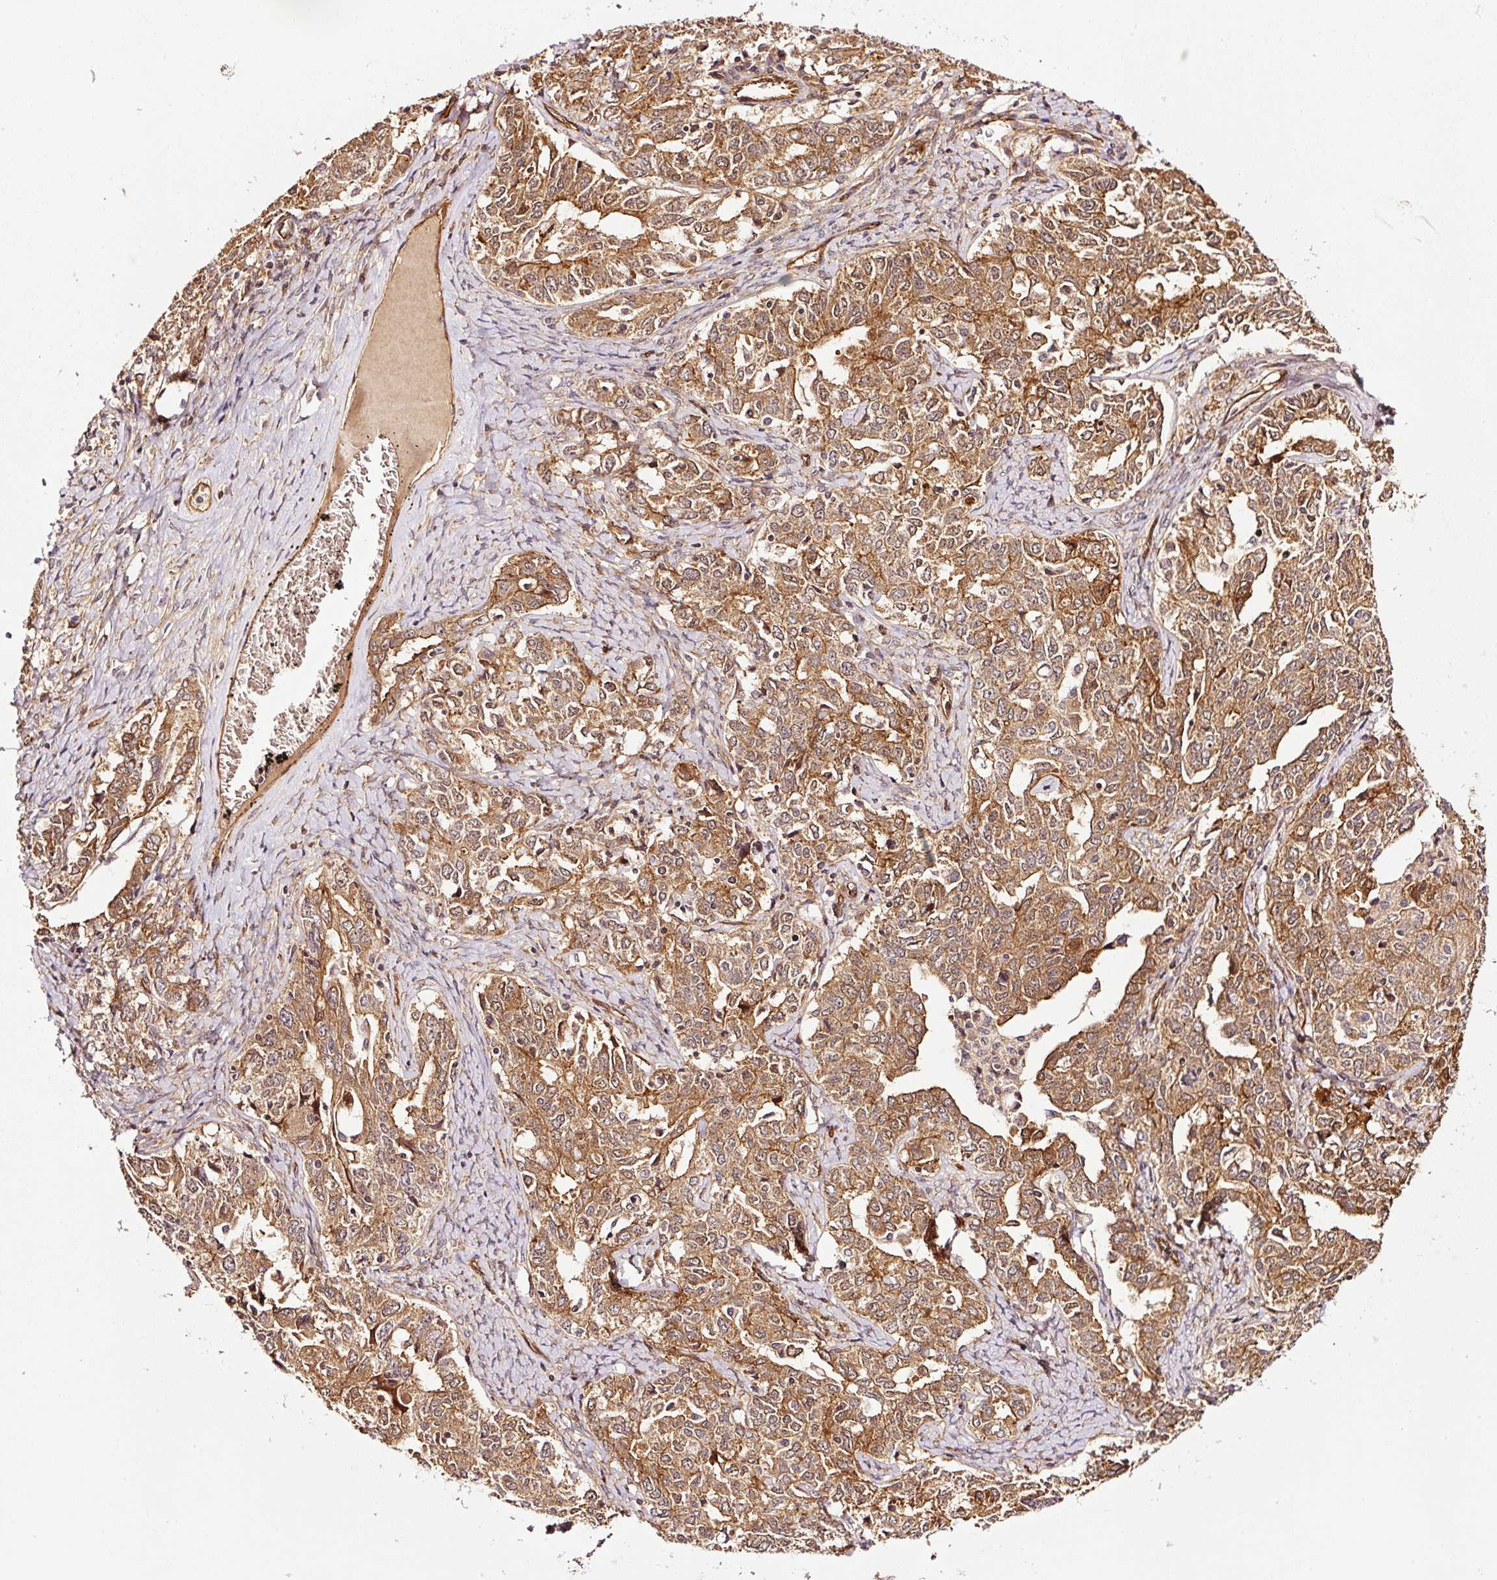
{"staining": {"intensity": "moderate", "quantity": ">75%", "location": "cytoplasmic/membranous"}, "tissue": "ovarian cancer", "cell_type": "Tumor cells", "image_type": "cancer", "snomed": [{"axis": "morphology", "description": "Carcinoma, endometroid"}, {"axis": "topography", "description": "Ovary"}], "caption": "Ovarian cancer (endometroid carcinoma) stained for a protein (brown) displays moderate cytoplasmic/membranous positive positivity in about >75% of tumor cells.", "gene": "METAP1", "patient": {"sex": "female", "age": 62}}